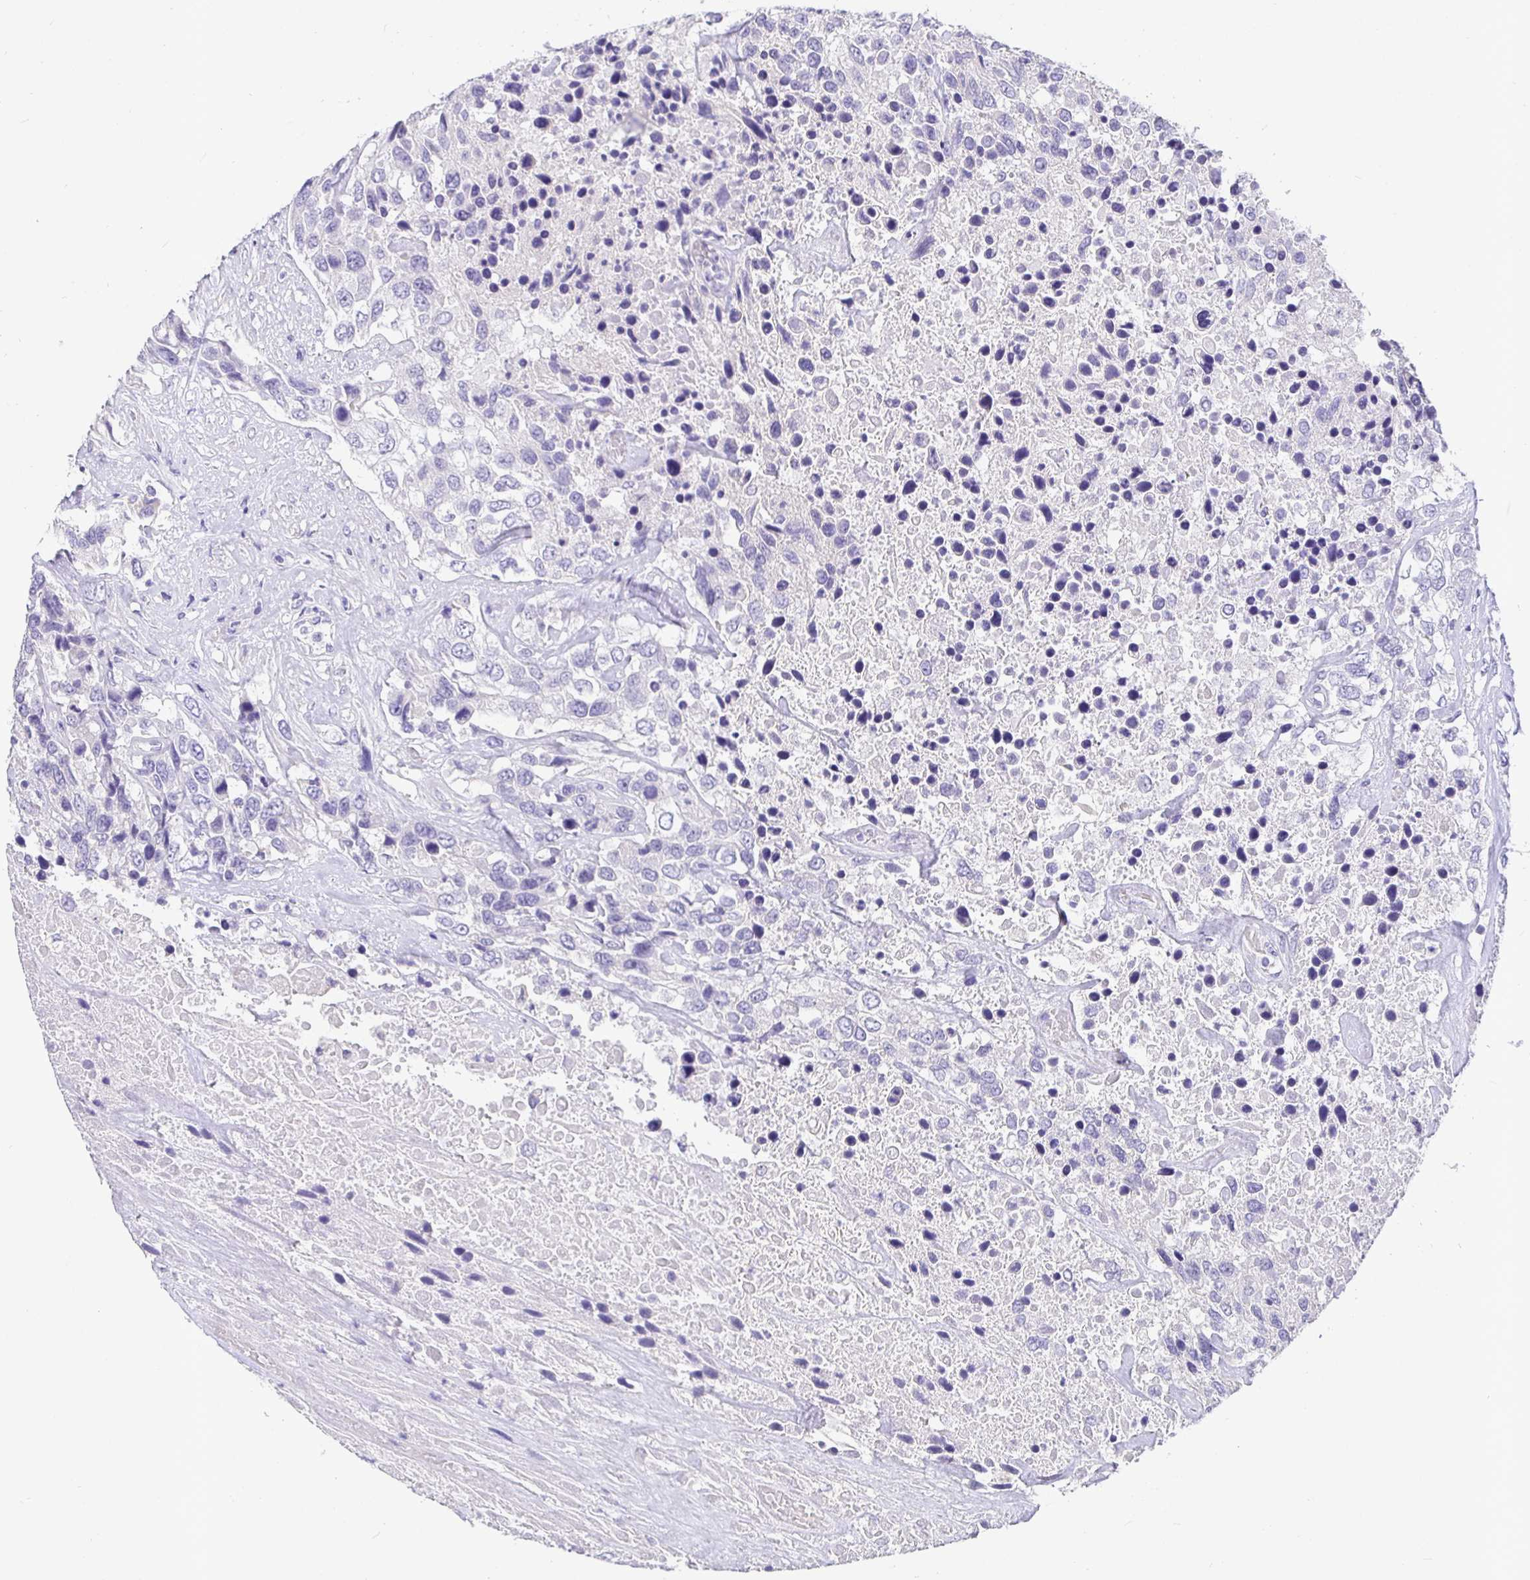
{"staining": {"intensity": "negative", "quantity": "none", "location": "none"}, "tissue": "urothelial cancer", "cell_type": "Tumor cells", "image_type": "cancer", "snomed": [{"axis": "morphology", "description": "Urothelial carcinoma, High grade"}, {"axis": "topography", "description": "Urinary bladder"}], "caption": "Protein analysis of high-grade urothelial carcinoma reveals no significant staining in tumor cells.", "gene": "TPTE", "patient": {"sex": "female", "age": 70}}